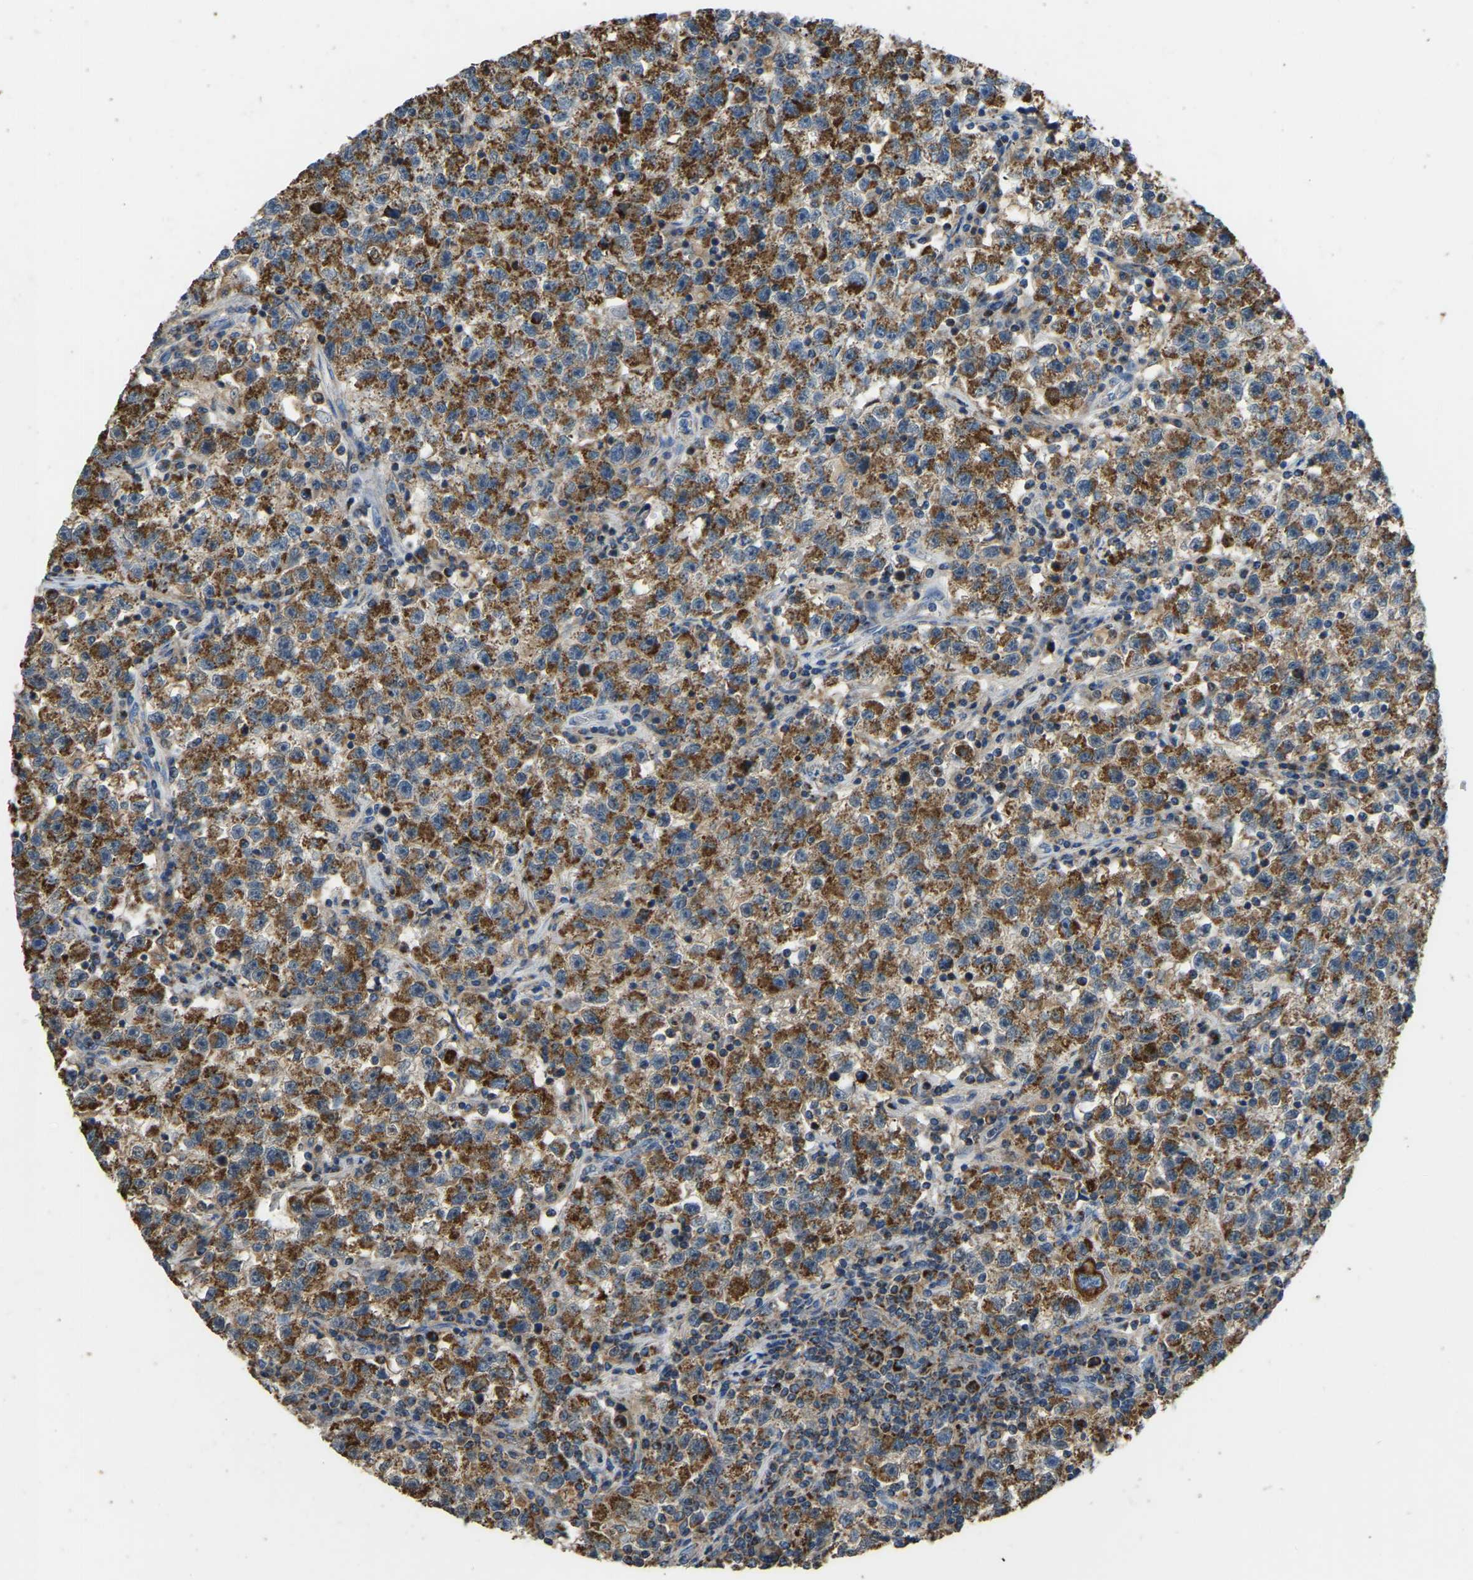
{"staining": {"intensity": "strong", "quantity": ">75%", "location": "cytoplasmic/membranous"}, "tissue": "testis cancer", "cell_type": "Tumor cells", "image_type": "cancer", "snomed": [{"axis": "morphology", "description": "Seminoma, NOS"}, {"axis": "topography", "description": "Testis"}], "caption": "Testis cancer (seminoma) stained with a brown dye demonstrates strong cytoplasmic/membranous positive expression in approximately >75% of tumor cells.", "gene": "ZNF200", "patient": {"sex": "male", "age": 22}}